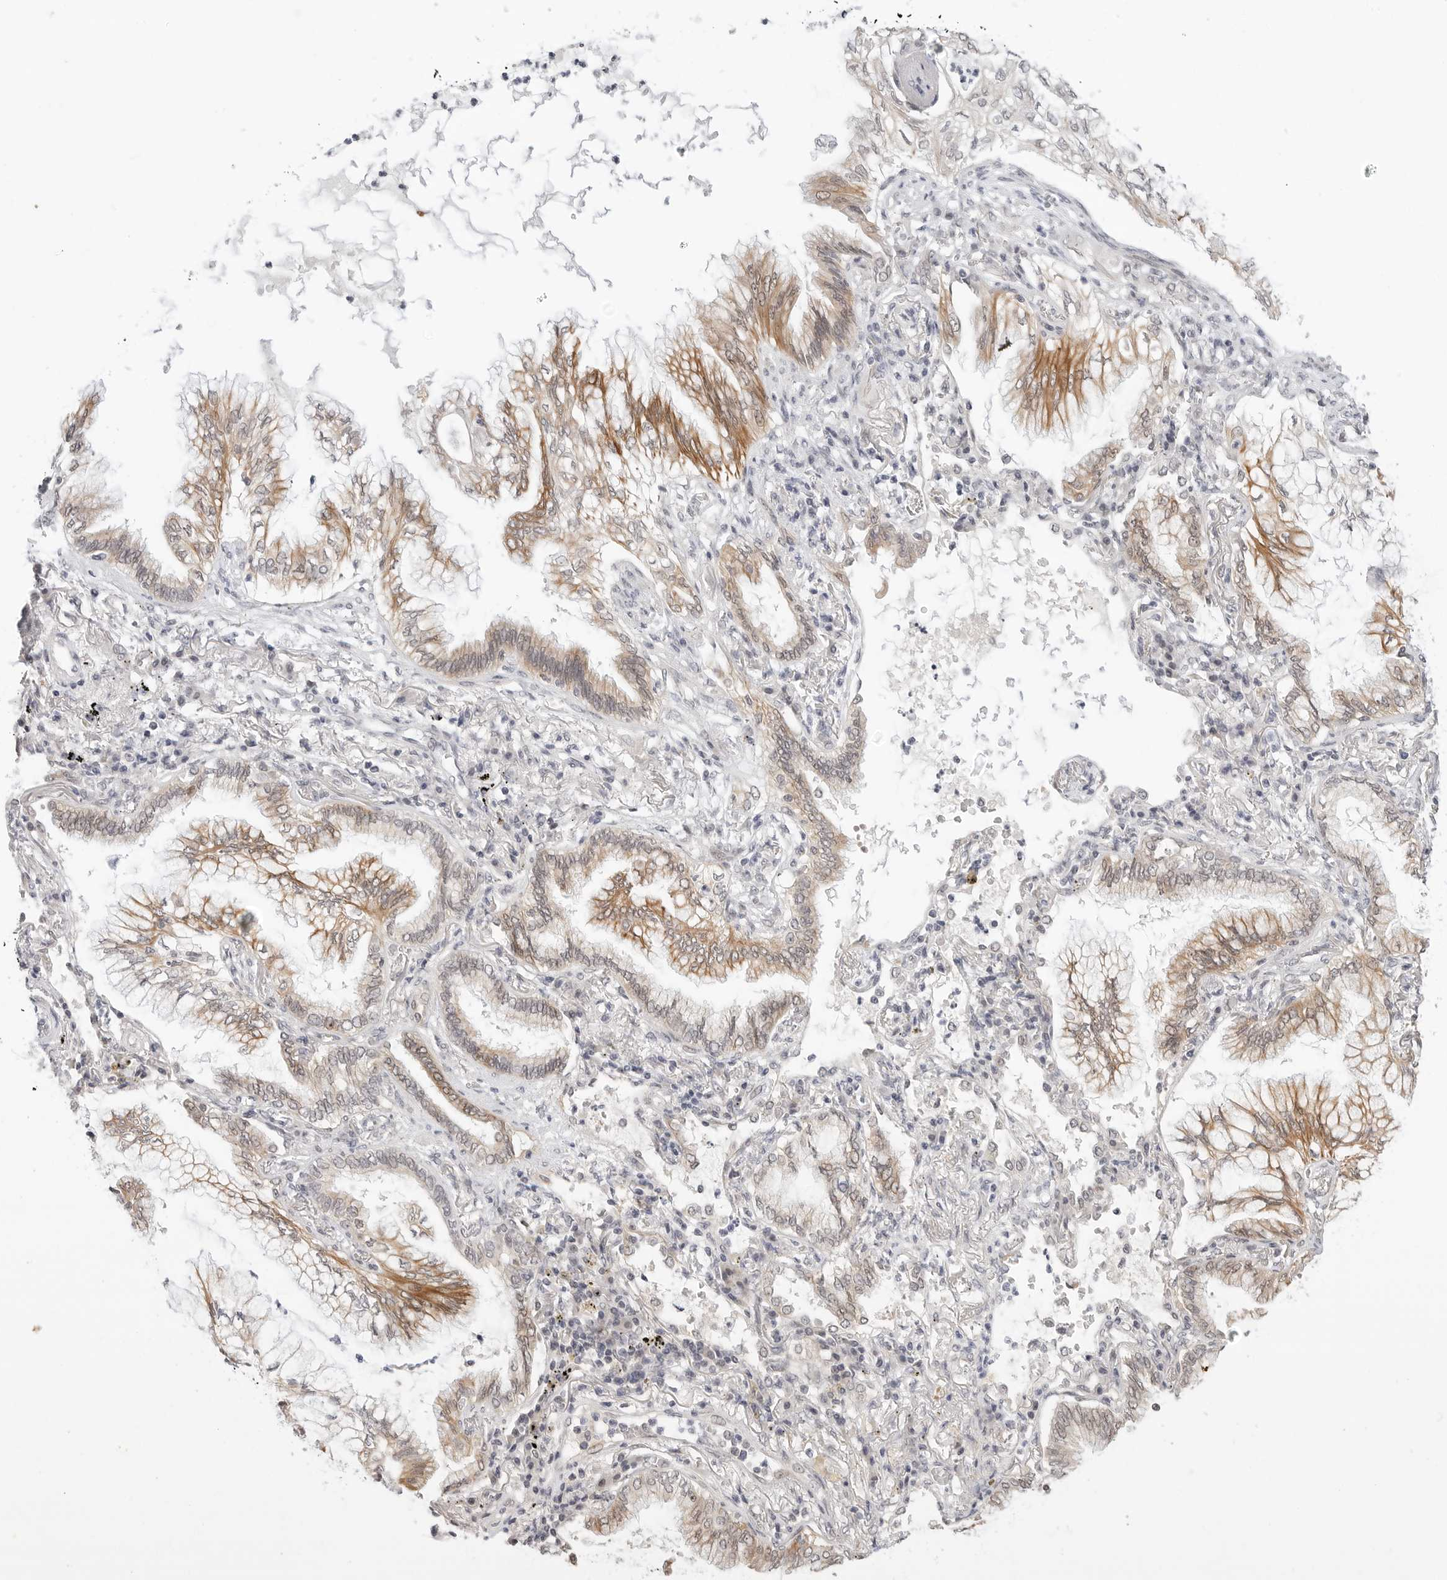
{"staining": {"intensity": "moderate", "quantity": ">75%", "location": "cytoplasmic/membranous"}, "tissue": "lung cancer", "cell_type": "Tumor cells", "image_type": "cancer", "snomed": [{"axis": "morphology", "description": "Adenocarcinoma, NOS"}, {"axis": "topography", "description": "Lung"}], "caption": "Immunohistochemistry (IHC) (DAB (3,3'-diaminobenzidine)) staining of human lung adenocarcinoma shows moderate cytoplasmic/membranous protein positivity in approximately >75% of tumor cells.", "gene": "TSEN2", "patient": {"sex": "female", "age": 70}}